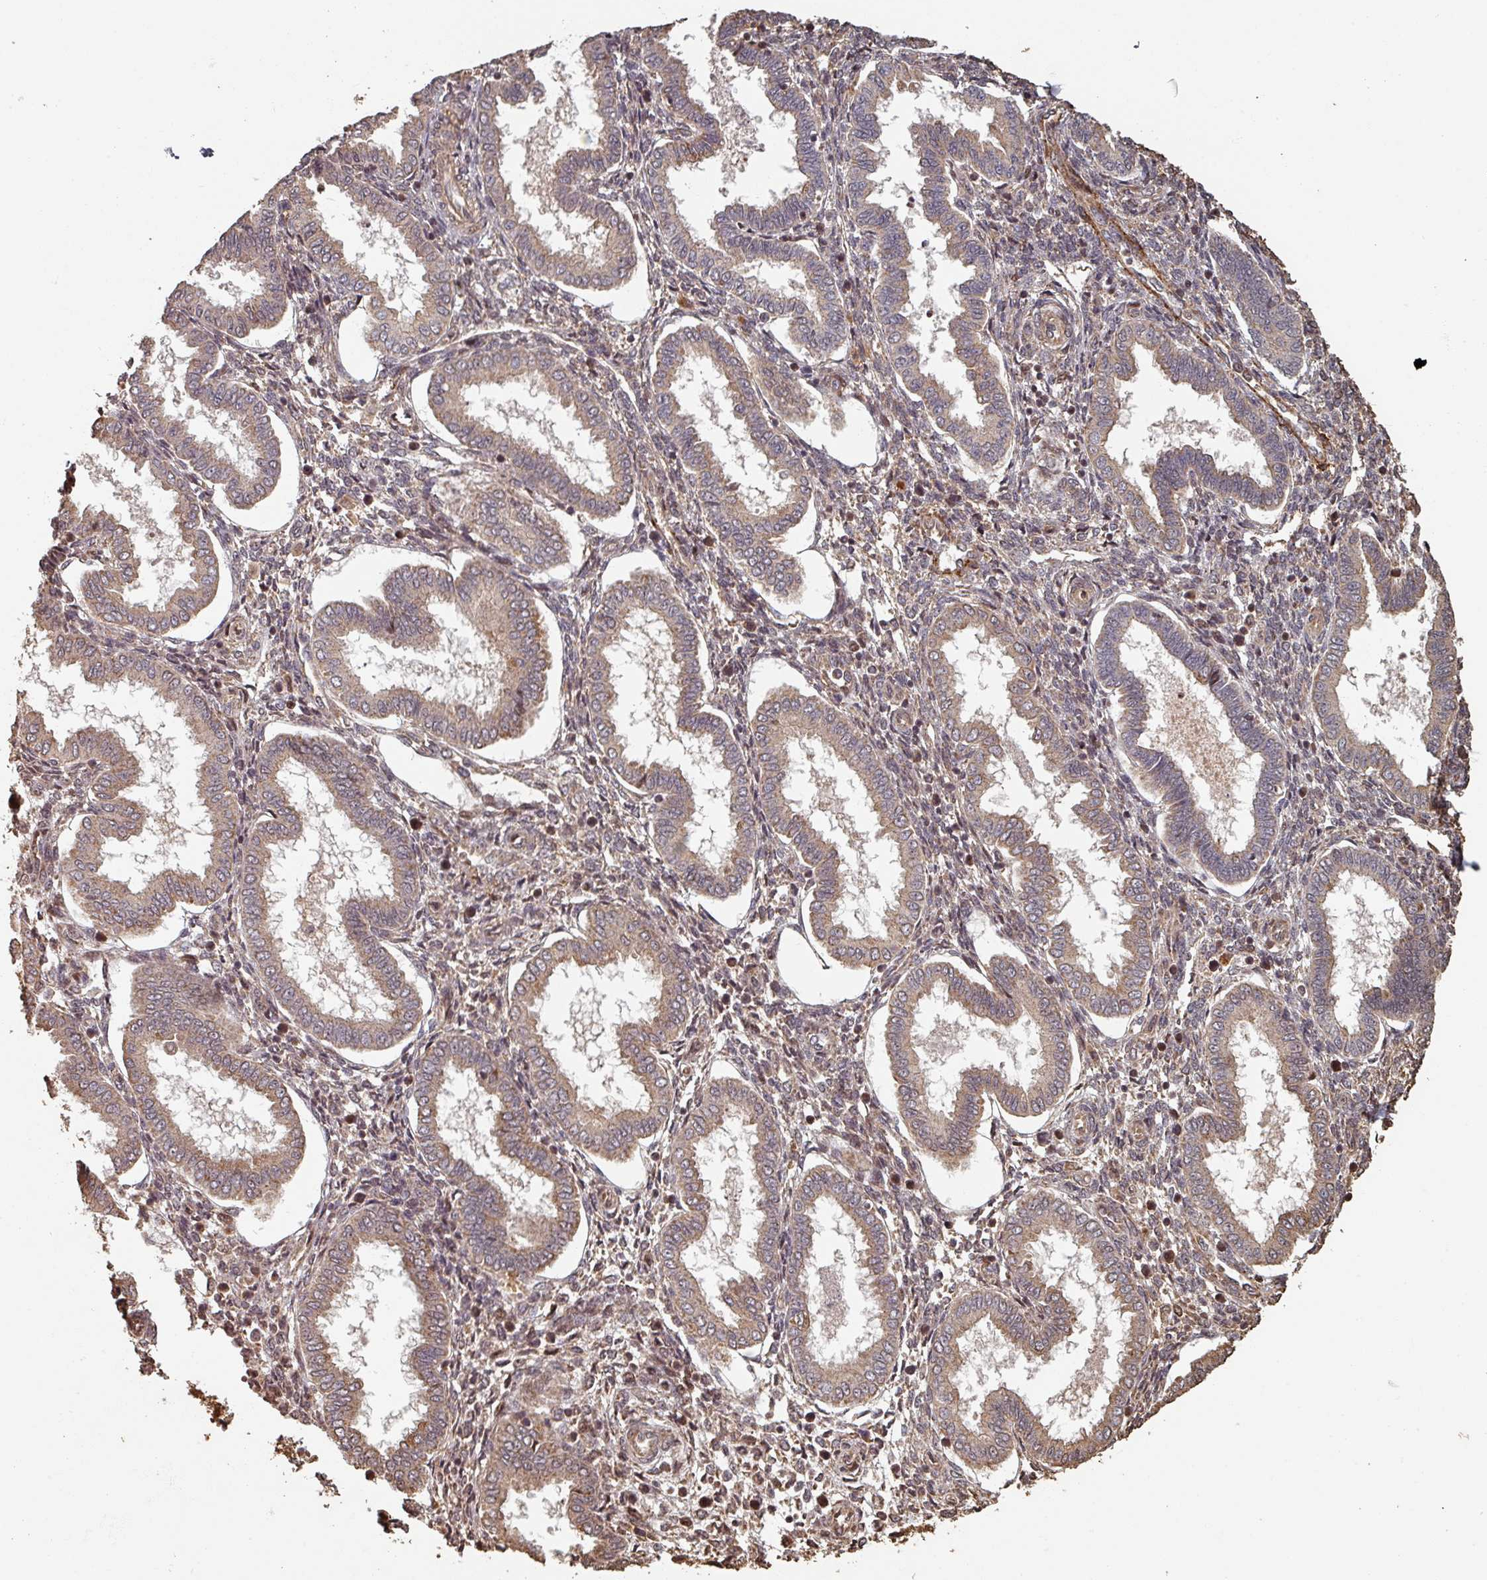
{"staining": {"intensity": "moderate", "quantity": "<25%", "location": "cytoplasmic/membranous,nuclear"}, "tissue": "endometrium", "cell_type": "Cells in endometrial stroma", "image_type": "normal", "snomed": [{"axis": "morphology", "description": "Normal tissue, NOS"}, {"axis": "topography", "description": "Endometrium"}], "caption": "A low amount of moderate cytoplasmic/membranous,nuclear positivity is appreciated in about <25% of cells in endometrial stroma in benign endometrium. The staining is performed using DAB (3,3'-diaminobenzidine) brown chromogen to label protein expression. The nuclei are counter-stained blue using hematoxylin.", "gene": "EID1", "patient": {"sex": "female", "age": 24}}